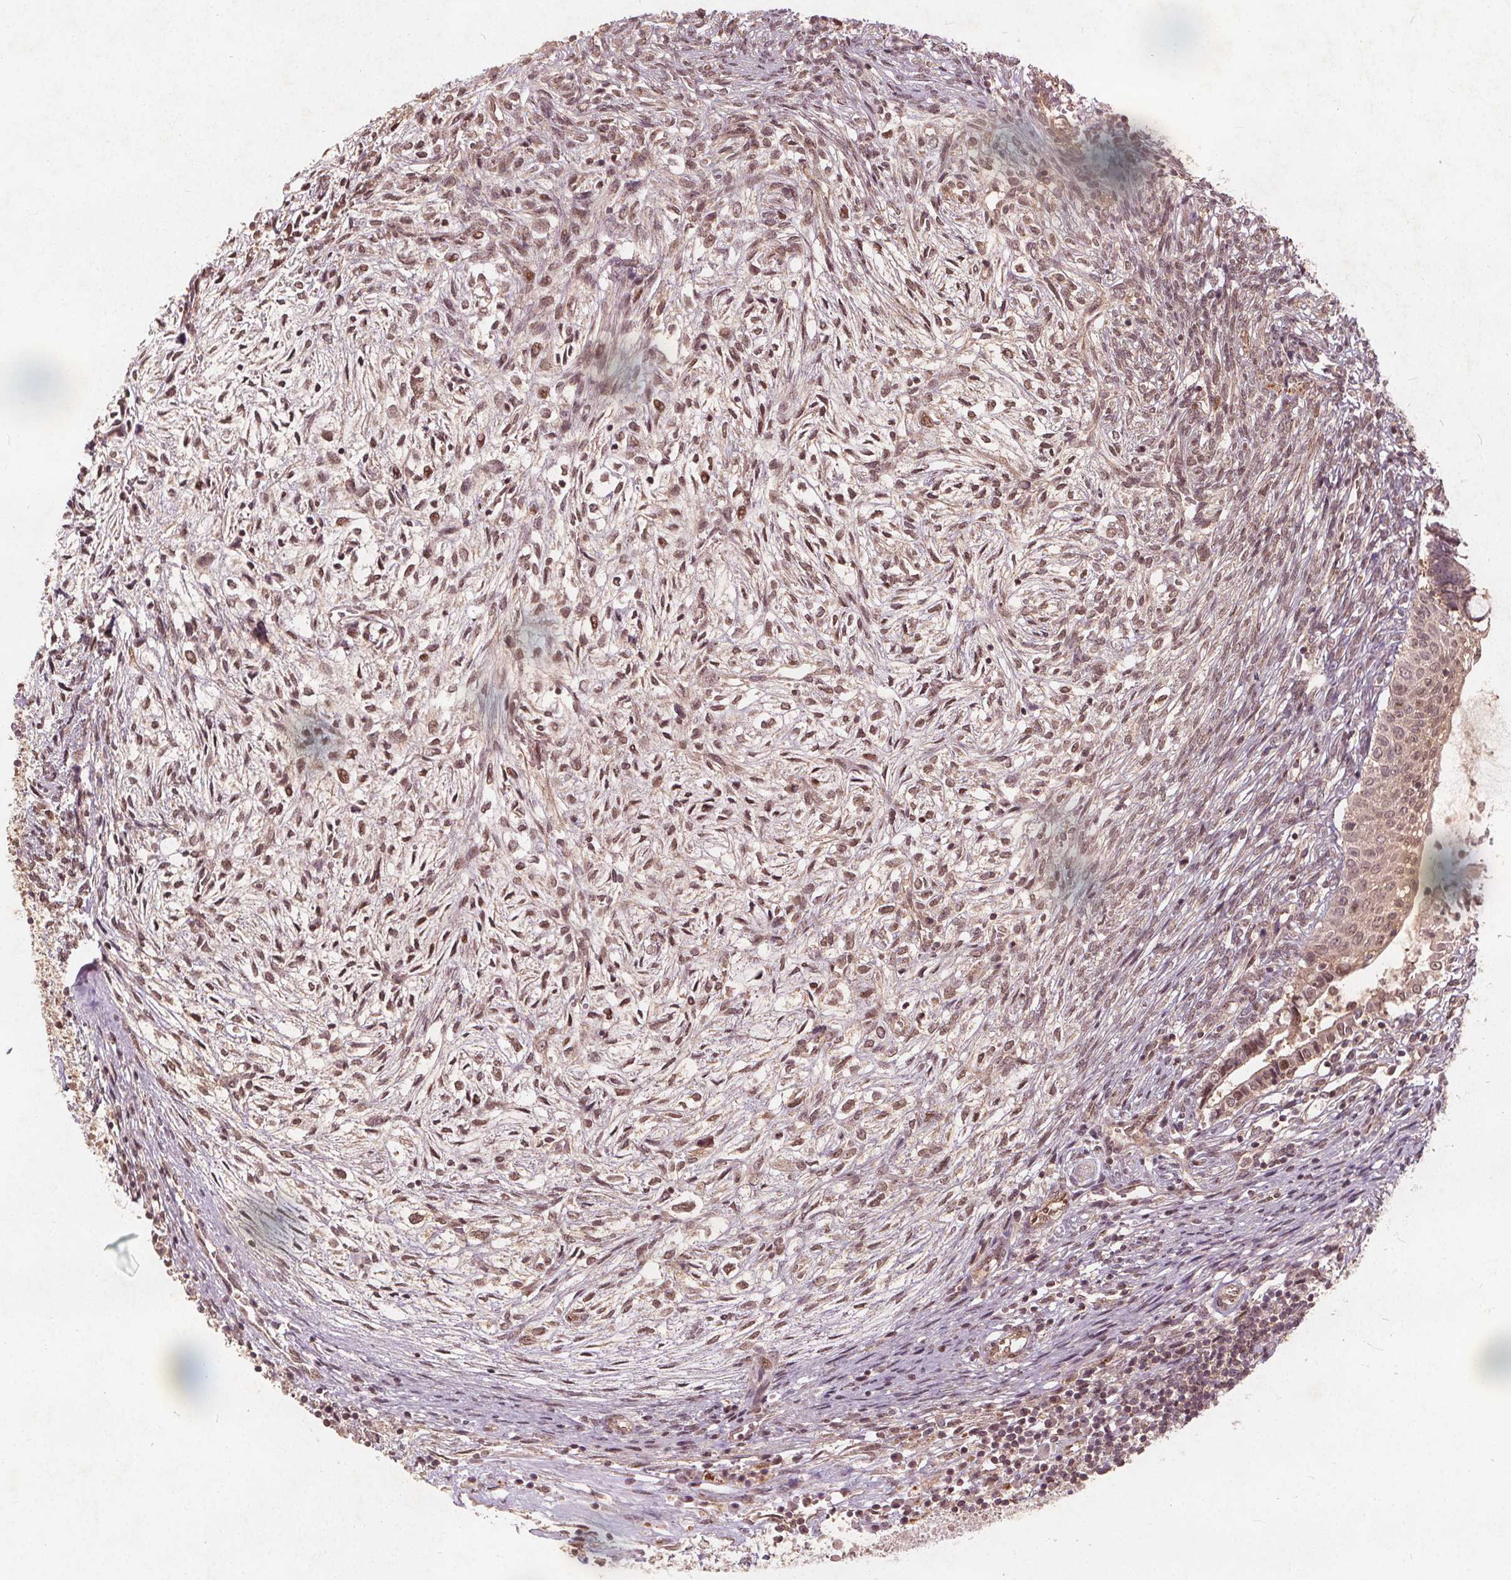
{"staining": {"intensity": "moderate", "quantity": ">75%", "location": "nuclear"}, "tissue": "testis cancer", "cell_type": "Tumor cells", "image_type": "cancer", "snomed": [{"axis": "morphology", "description": "Carcinoma, Embryonal, NOS"}, {"axis": "topography", "description": "Testis"}], "caption": "About >75% of tumor cells in testis cancer (embryonal carcinoma) show moderate nuclear protein positivity as visualized by brown immunohistochemical staining.", "gene": "PPP1CB", "patient": {"sex": "male", "age": 37}}